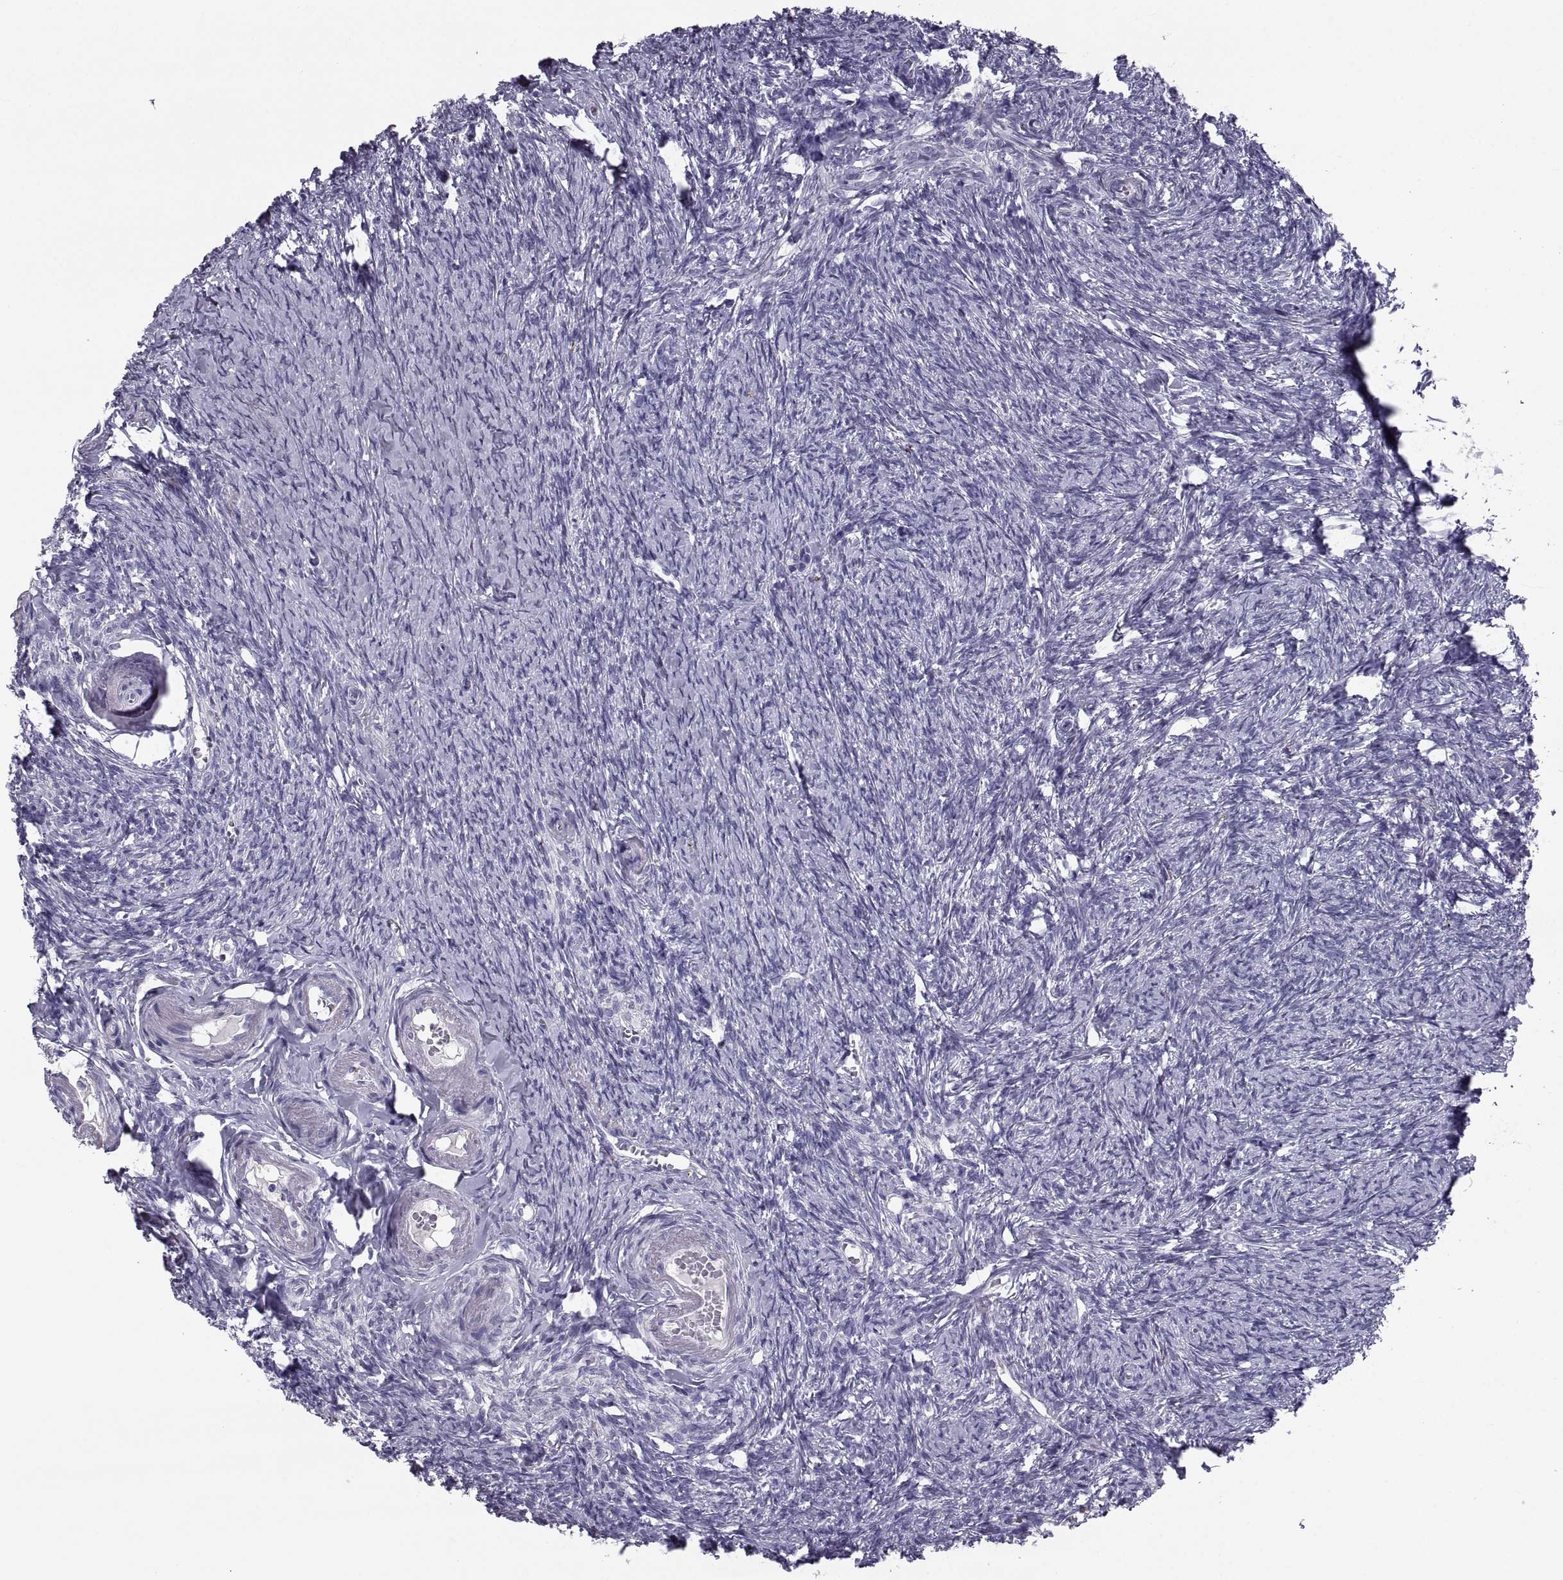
{"staining": {"intensity": "negative", "quantity": "none", "location": "none"}, "tissue": "ovary", "cell_type": "Follicle cells", "image_type": "normal", "snomed": [{"axis": "morphology", "description": "Normal tissue, NOS"}, {"axis": "topography", "description": "Ovary"}], "caption": "DAB (3,3'-diaminobenzidine) immunohistochemical staining of unremarkable human ovary demonstrates no significant staining in follicle cells. (Immunohistochemistry, brightfield microscopy, high magnification).", "gene": "PCSK1N", "patient": {"sex": "female", "age": 72}}